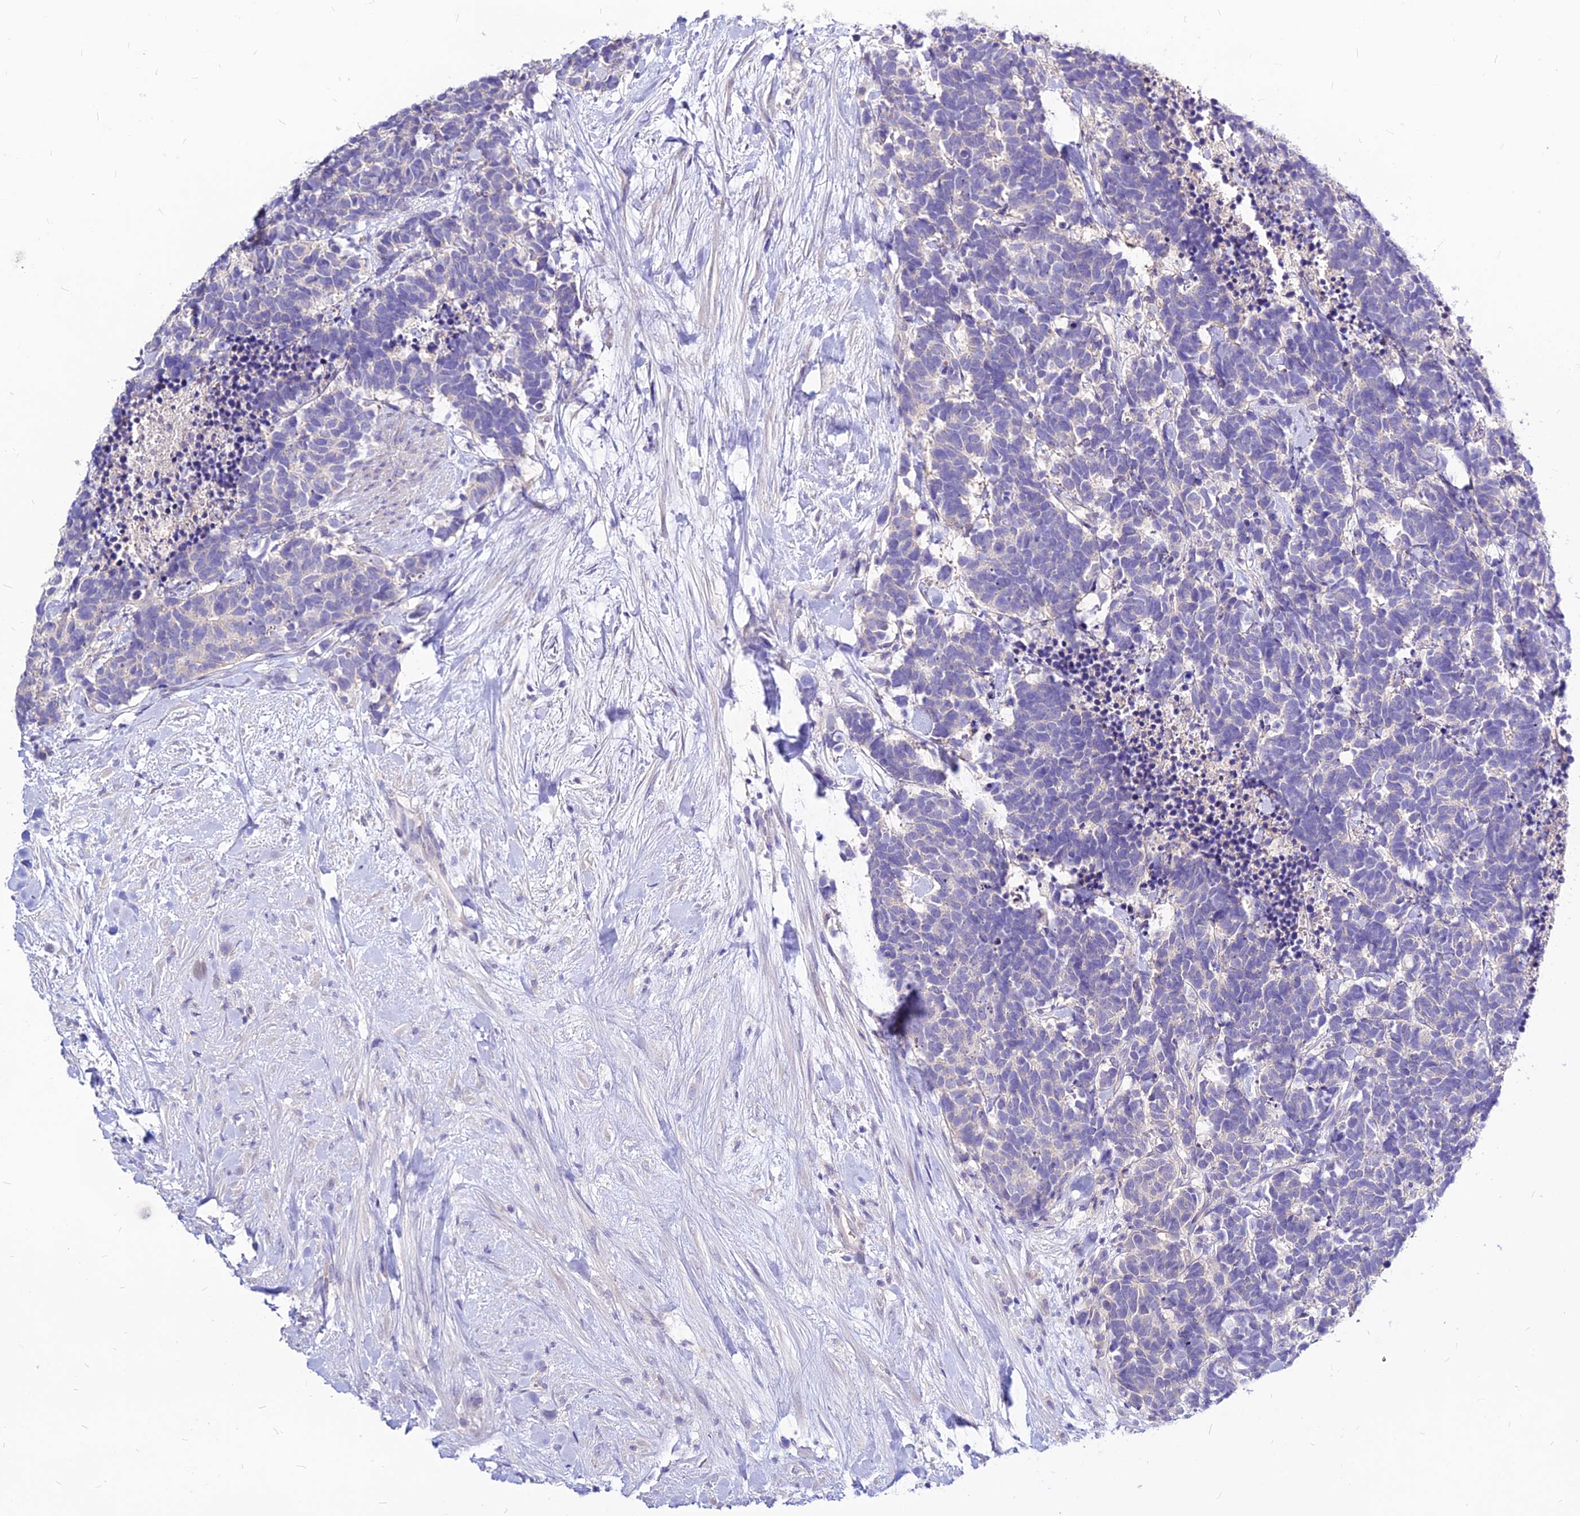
{"staining": {"intensity": "negative", "quantity": "none", "location": "none"}, "tissue": "carcinoid", "cell_type": "Tumor cells", "image_type": "cancer", "snomed": [{"axis": "morphology", "description": "Carcinoma, NOS"}, {"axis": "morphology", "description": "Carcinoid, malignant, NOS"}, {"axis": "topography", "description": "Prostate"}], "caption": "Carcinoid was stained to show a protein in brown. There is no significant expression in tumor cells.", "gene": "CZIB", "patient": {"sex": "male", "age": 57}}